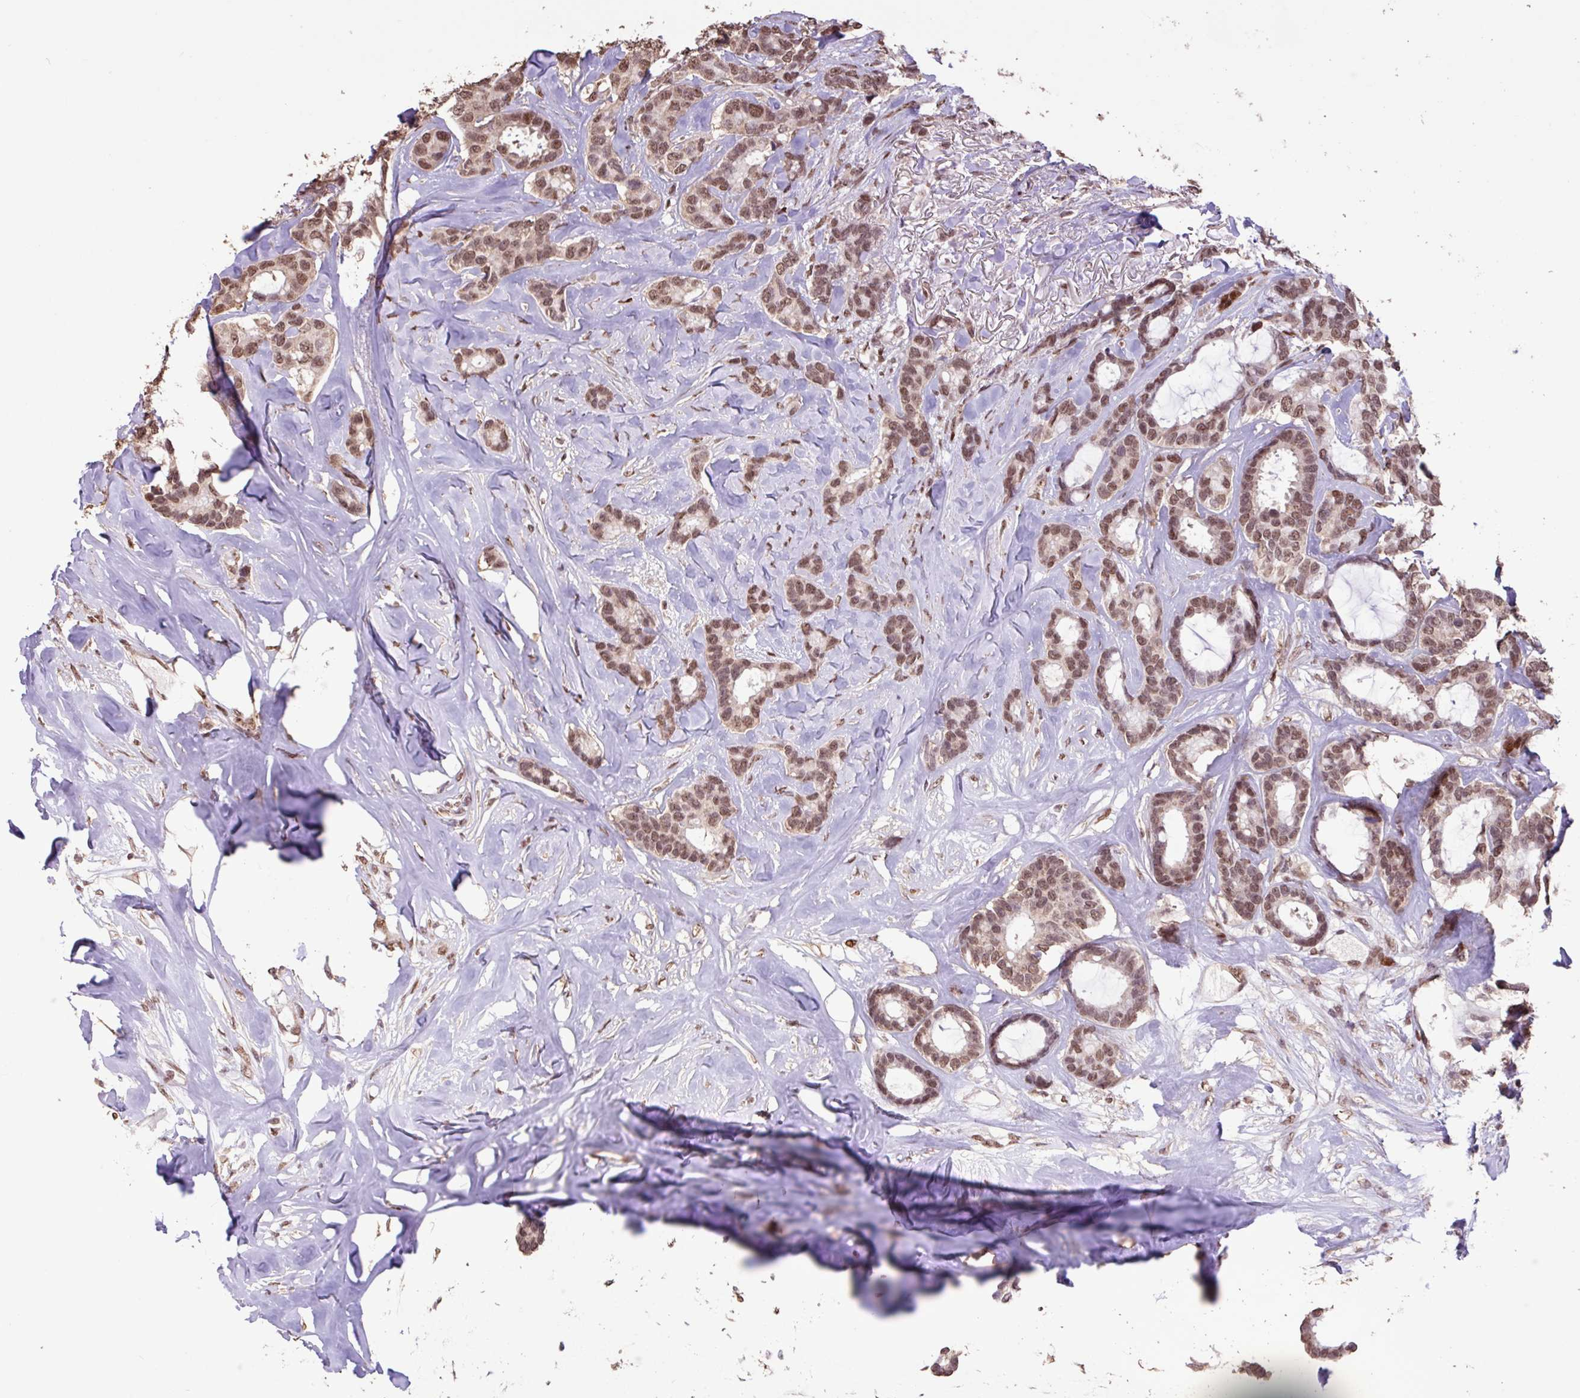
{"staining": {"intensity": "moderate", "quantity": ">75%", "location": "nuclear"}, "tissue": "breast cancer", "cell_type": "Tumor cells", "image_type": "cancer", "snomed": [{"axis": "morphology", "description": "Duct carcinoma"}, {"axis": "topography", "description": "Breast"}], "caption": "A micrograph of human intraductal carcinoma (breast) stained for a protein demonstrates moderate nuclear brown staining in tumor cells.", "gene": "ZNF709", "patient": {"sex": "female", "age": 87}}